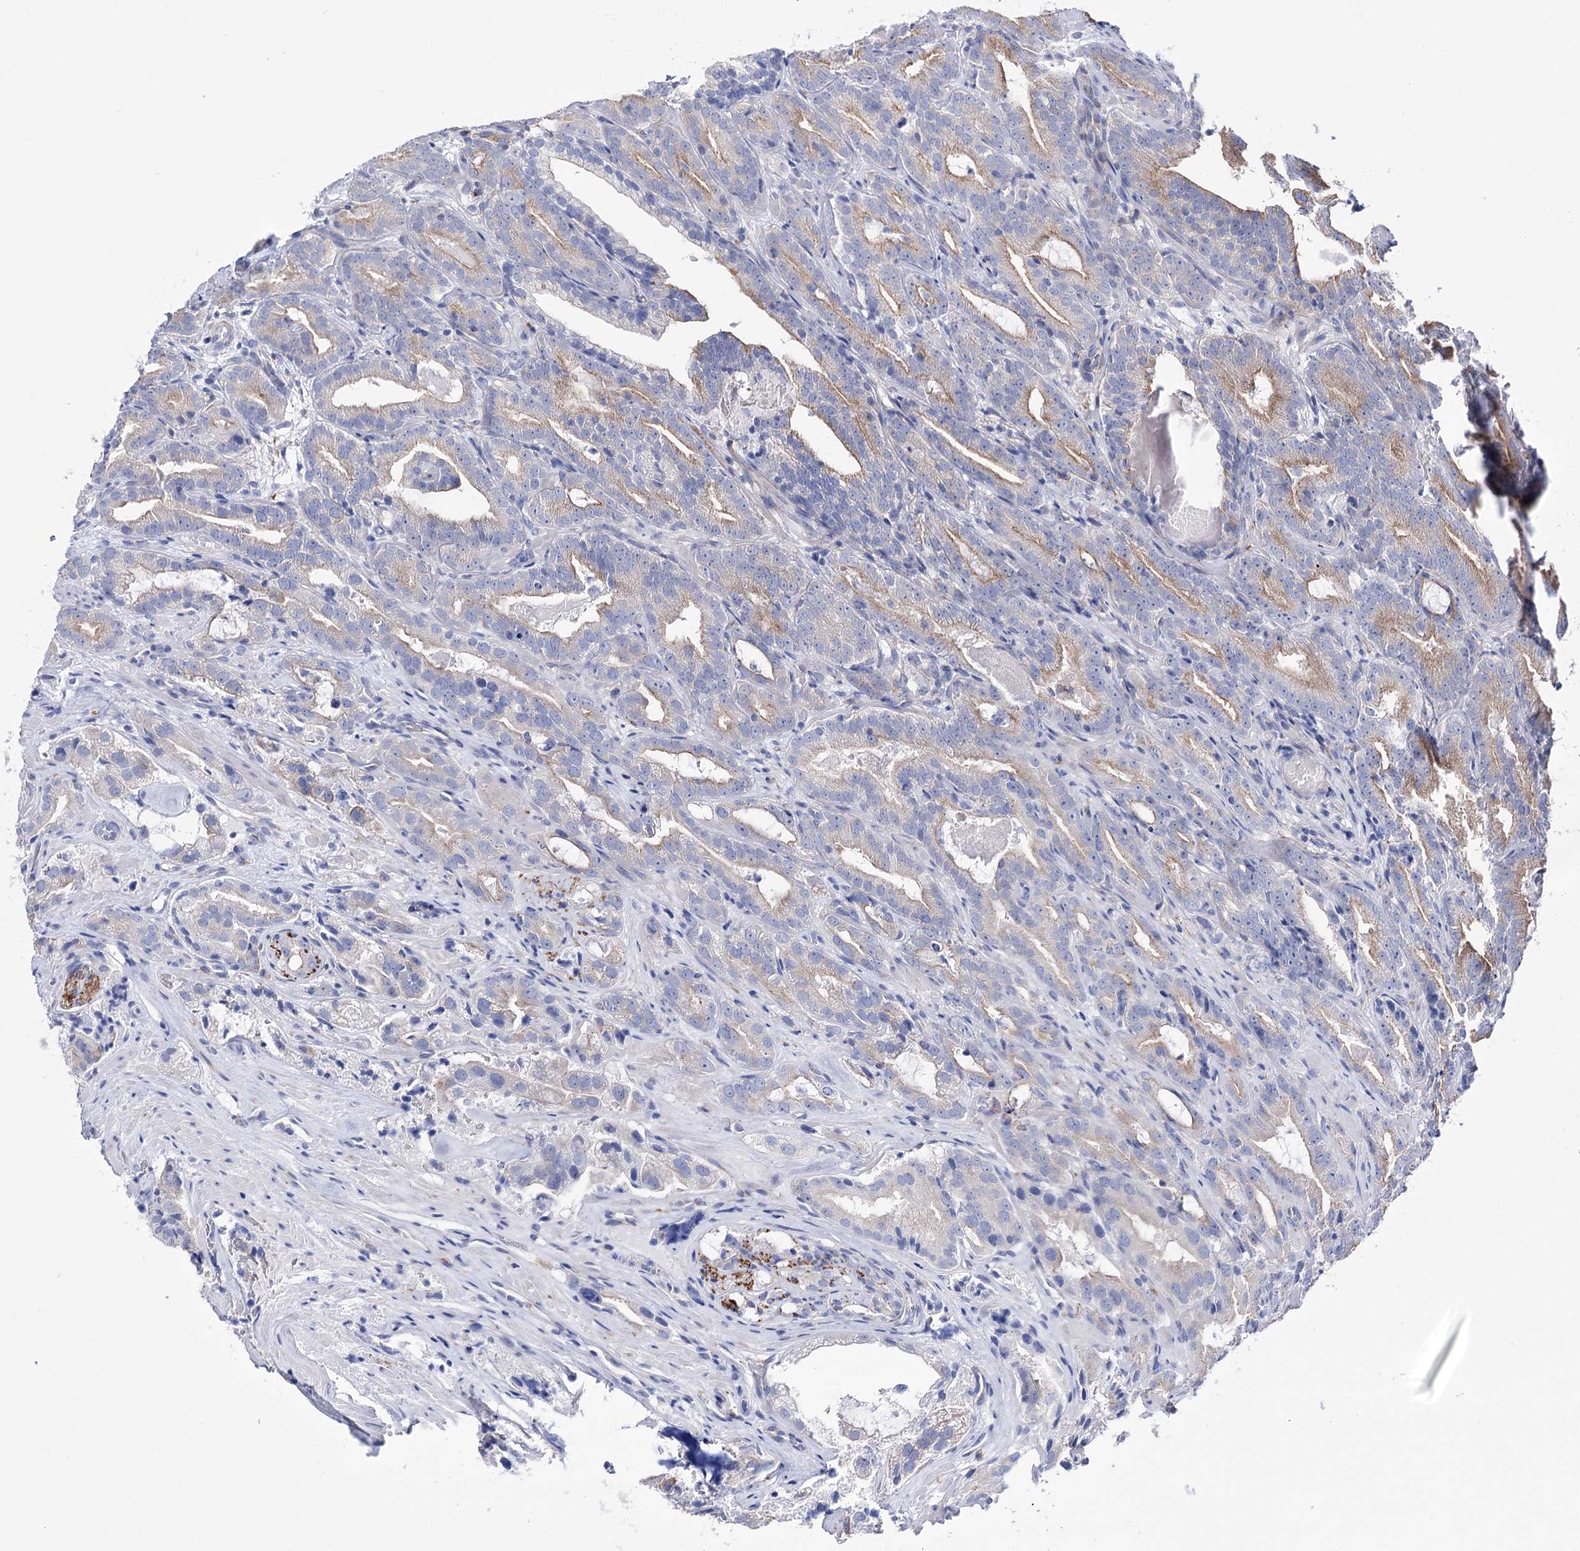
{"staining": {"intensity": "weak", "quantity": "25%-75%", "location": "cytoplasmic/membranous"}, "tissue": "prostate cancer", "cell_type": "Tumor cells", "image_type": "cancer", "snomed": [{"axis": "morphology", "description": "Adenocarcinoma, High grade"}, {"axis": "topography", "description": "Prostate"}], "caption": "IHC (DAB (3,3'-diaminobenzidine)) staining of human prostate cancer (adenocarcinoma (high-grade)) reveals weak cytoplasmic/membranous protein expression in approximately 25%-75% of tumor cells.", "gene": "LRRC34", "patient": {"sex": "male", "age": 57}}